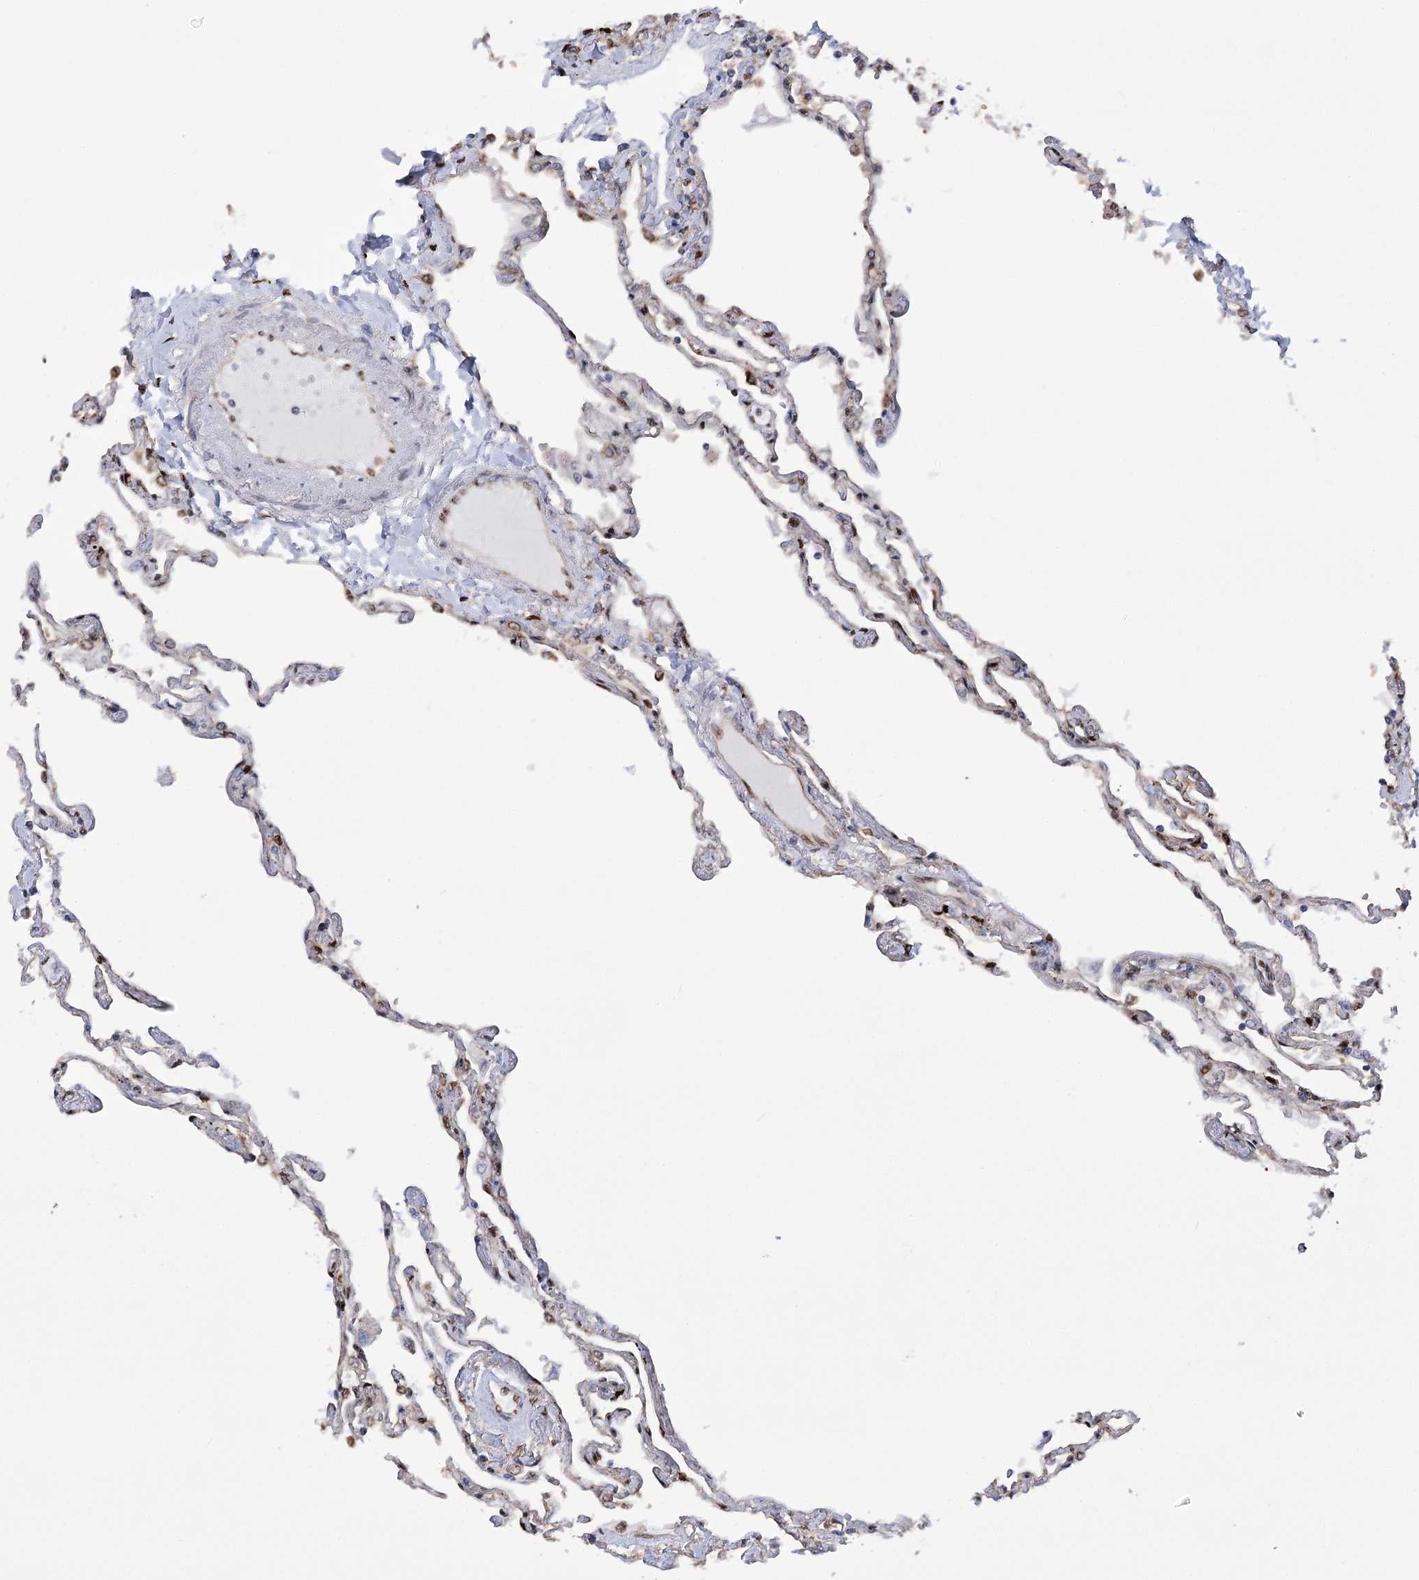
{"staining": {"intensity": "negative", "quantity": "none", "location": "none"}, "tissue": "lung", "cell_type": "Alveolar cells", "image_type": "normal", "snomed": [{"axis": "morphology", "description": "Normal tissue, NOS"}, {"axis": "topography", "description": "Lung"}], "caption": "This is an IHC histopathology image of benign human lung. There is no expression in alveolar cells.", "gene": "NFU1", "patient": {"sex": "female", "age": 67}}